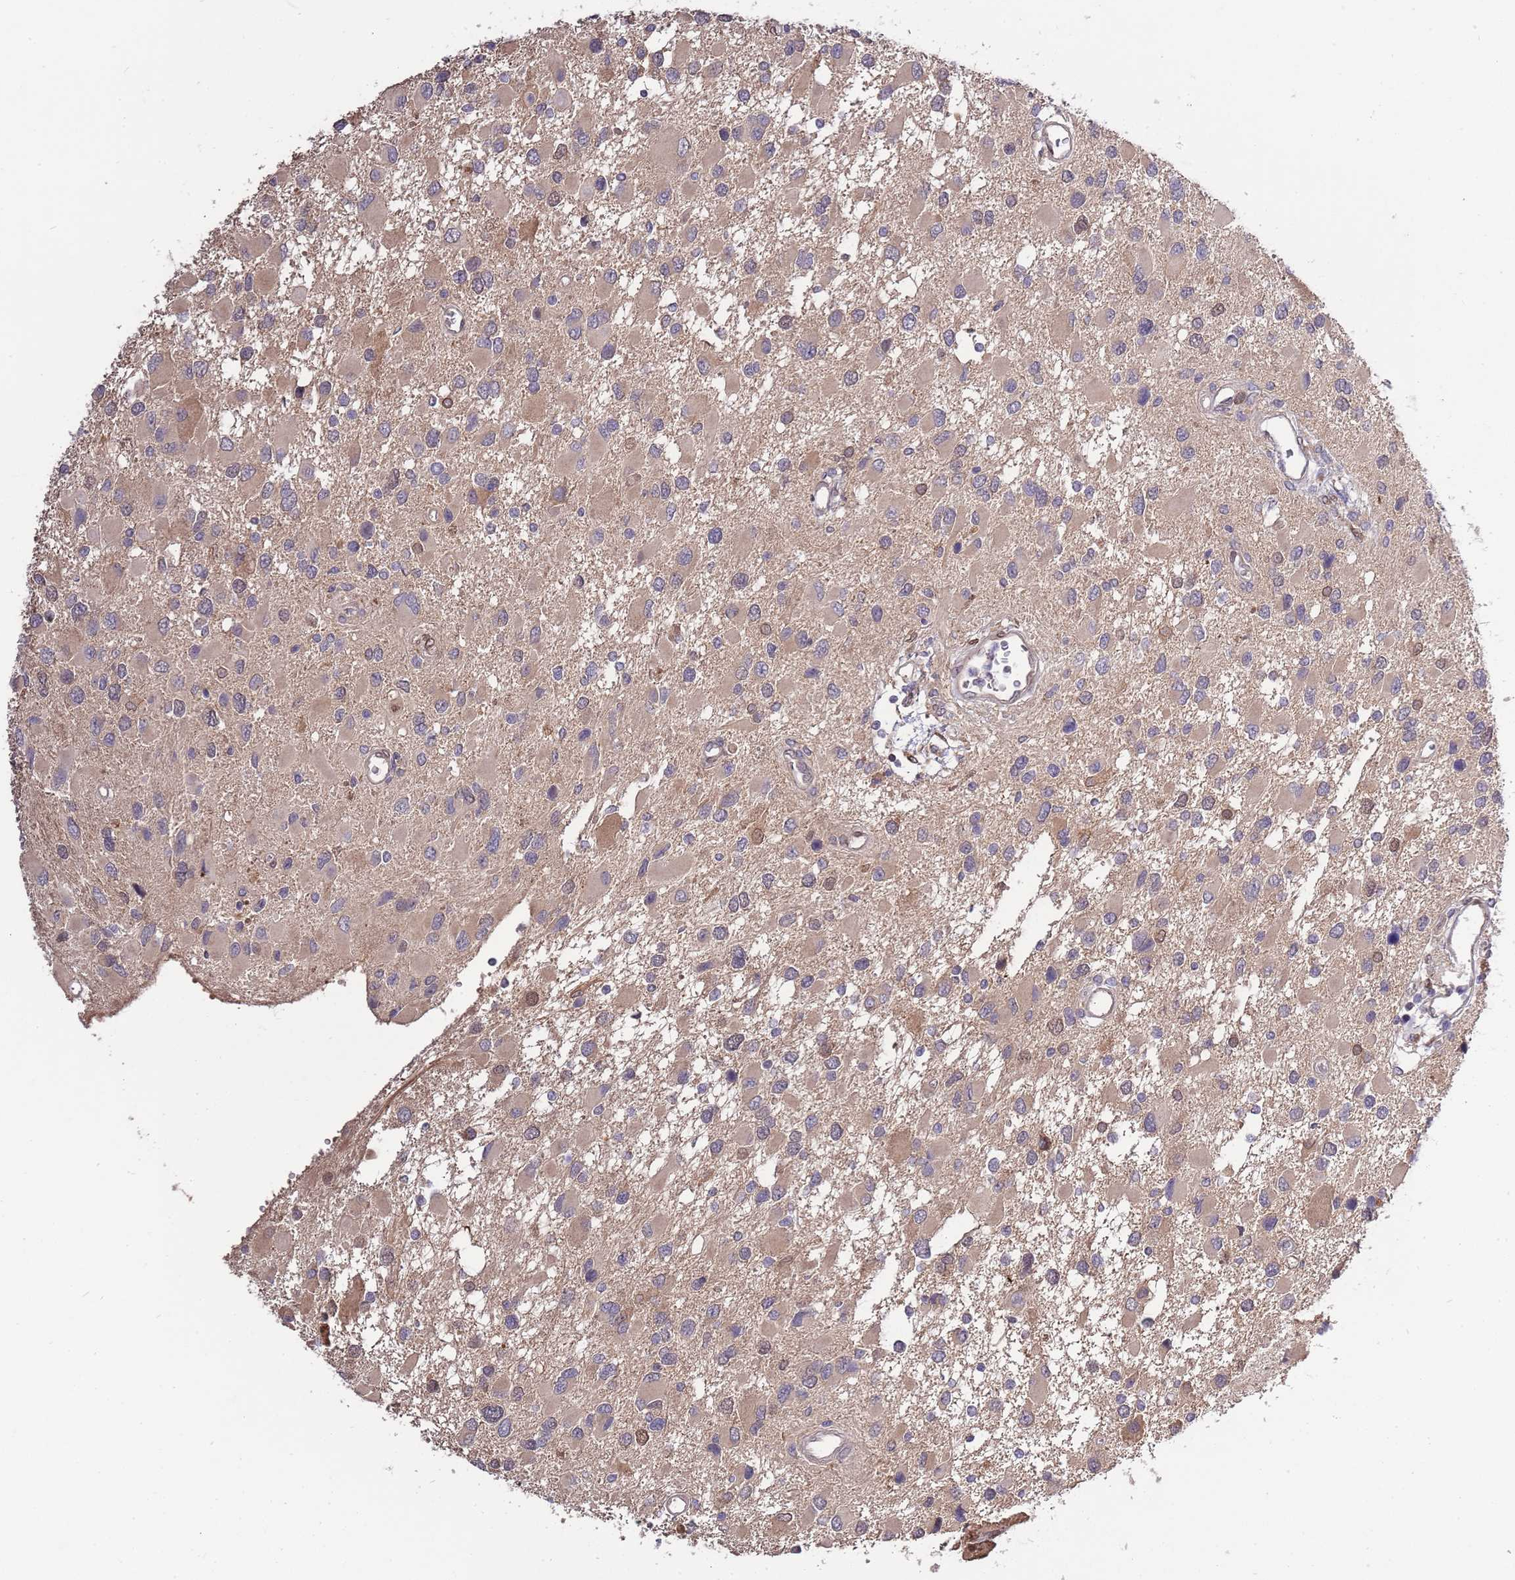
{"staining": {"intensity": "weak", "quantity": "25%-75%", "location": "cytoplasmic/membranous"}, "tissue": "glioma", "cell_type": "Tumor cells", "image_type": "cancer", "snomed": [{"axis": "morphology", "description": "Glioma, malignant, High grade"}, {"axis": "topography", "description": "Brain"}], "caption": "Protein analysis of malignant glioma (high-grade) tissue shows weak cytoplasmic/membranous expression in approximately 25%-75% of tumor cells.", "gene": "ZNF665", "patient": {"sex": "male", "age": 53}}